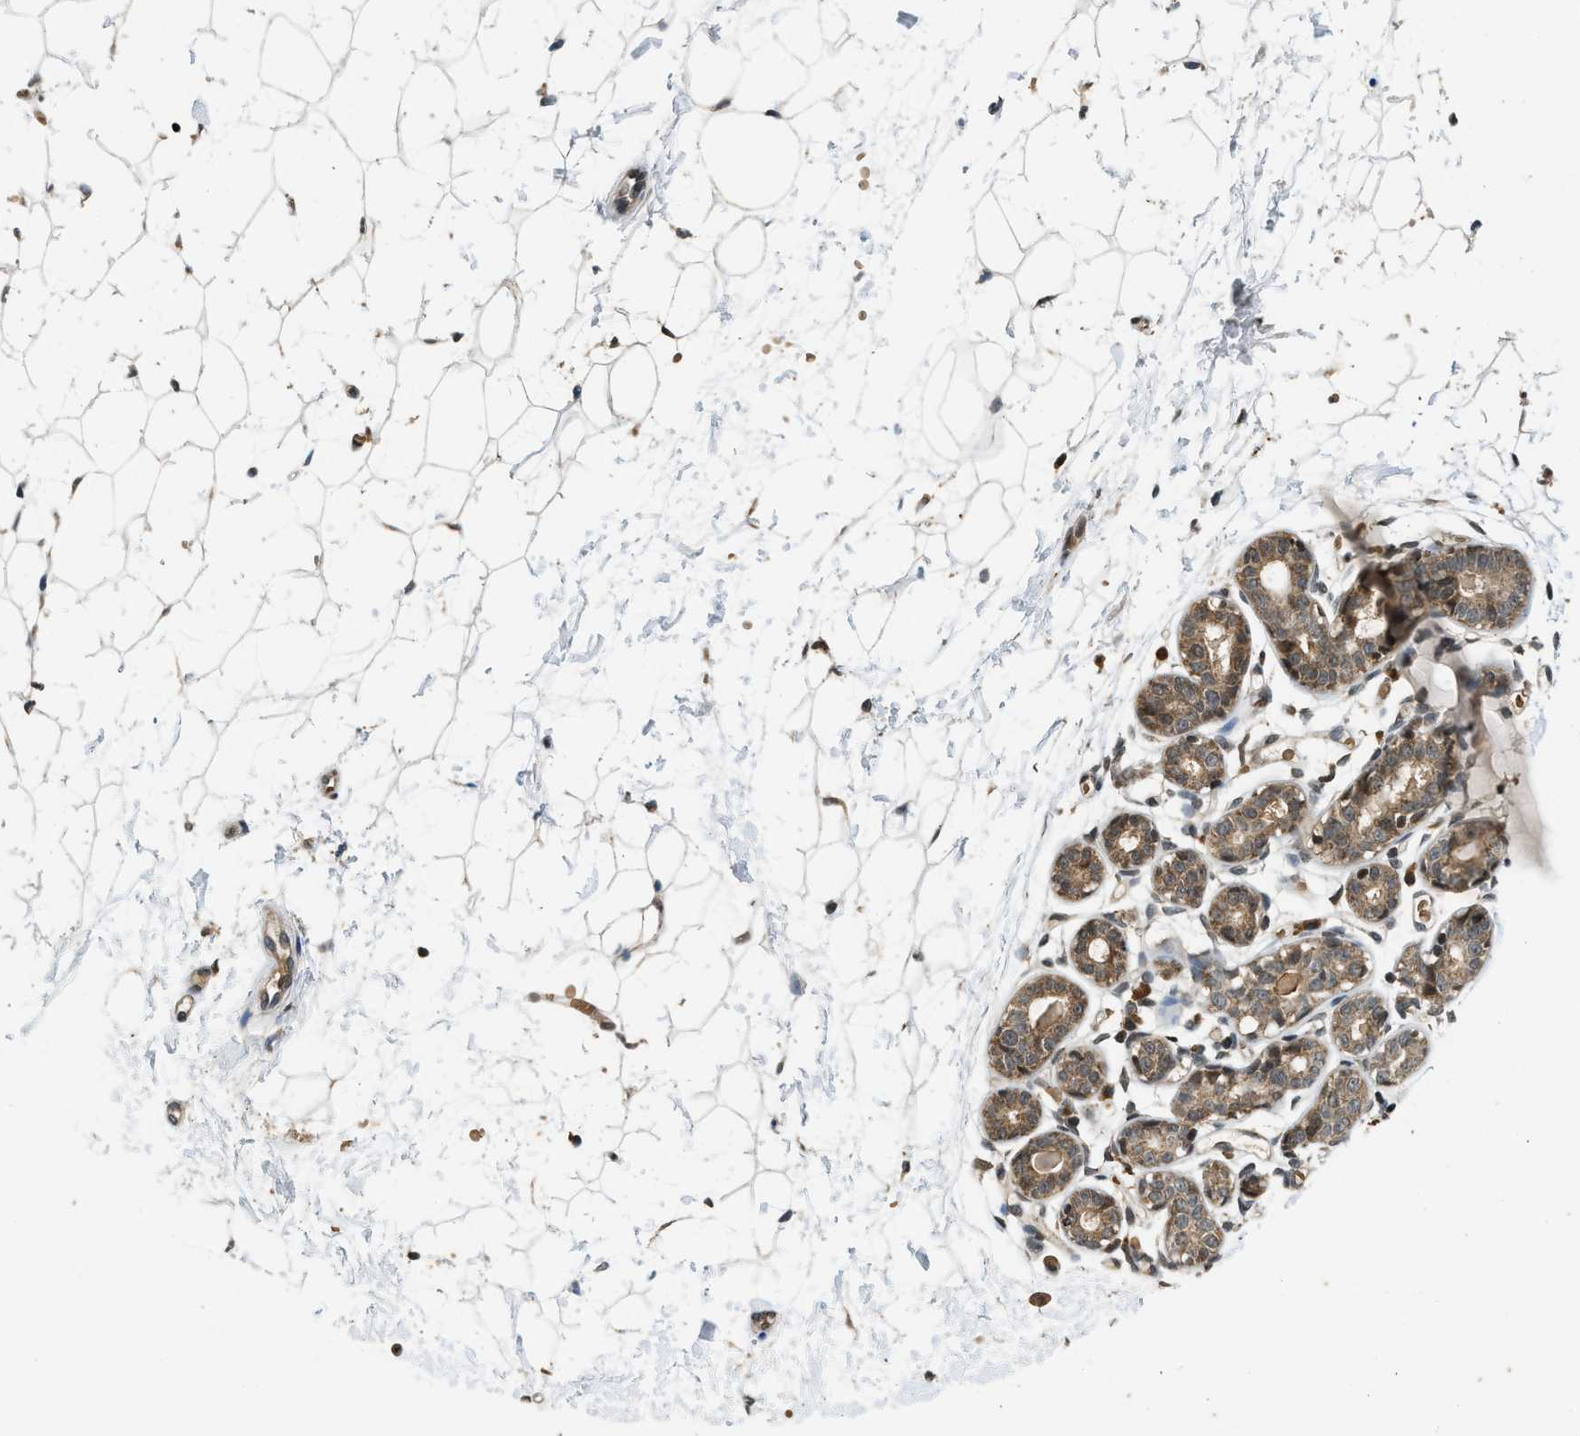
{"staining": {"intensity": "moderate", "quantity": "25%-75%", "location": "nuclear"}, "tissue": "breast", "cell_type": "Adipocytes", "image_type": "normal", "snomed": [{"axis": "morphology", "description": "Normal tissue, NOS"}, {"axis": "topography", "description": "Breast"}], "caption": "An IHC image of benign tissue is shown. Protein staining in brown labels moderate nuclear positivity in breast within adipocytes. (brown staining indicates protein expression, while blue staining denotes nuclei).", "gene": "SIAH1", "patient": {"sex": "female", "age": 22}}